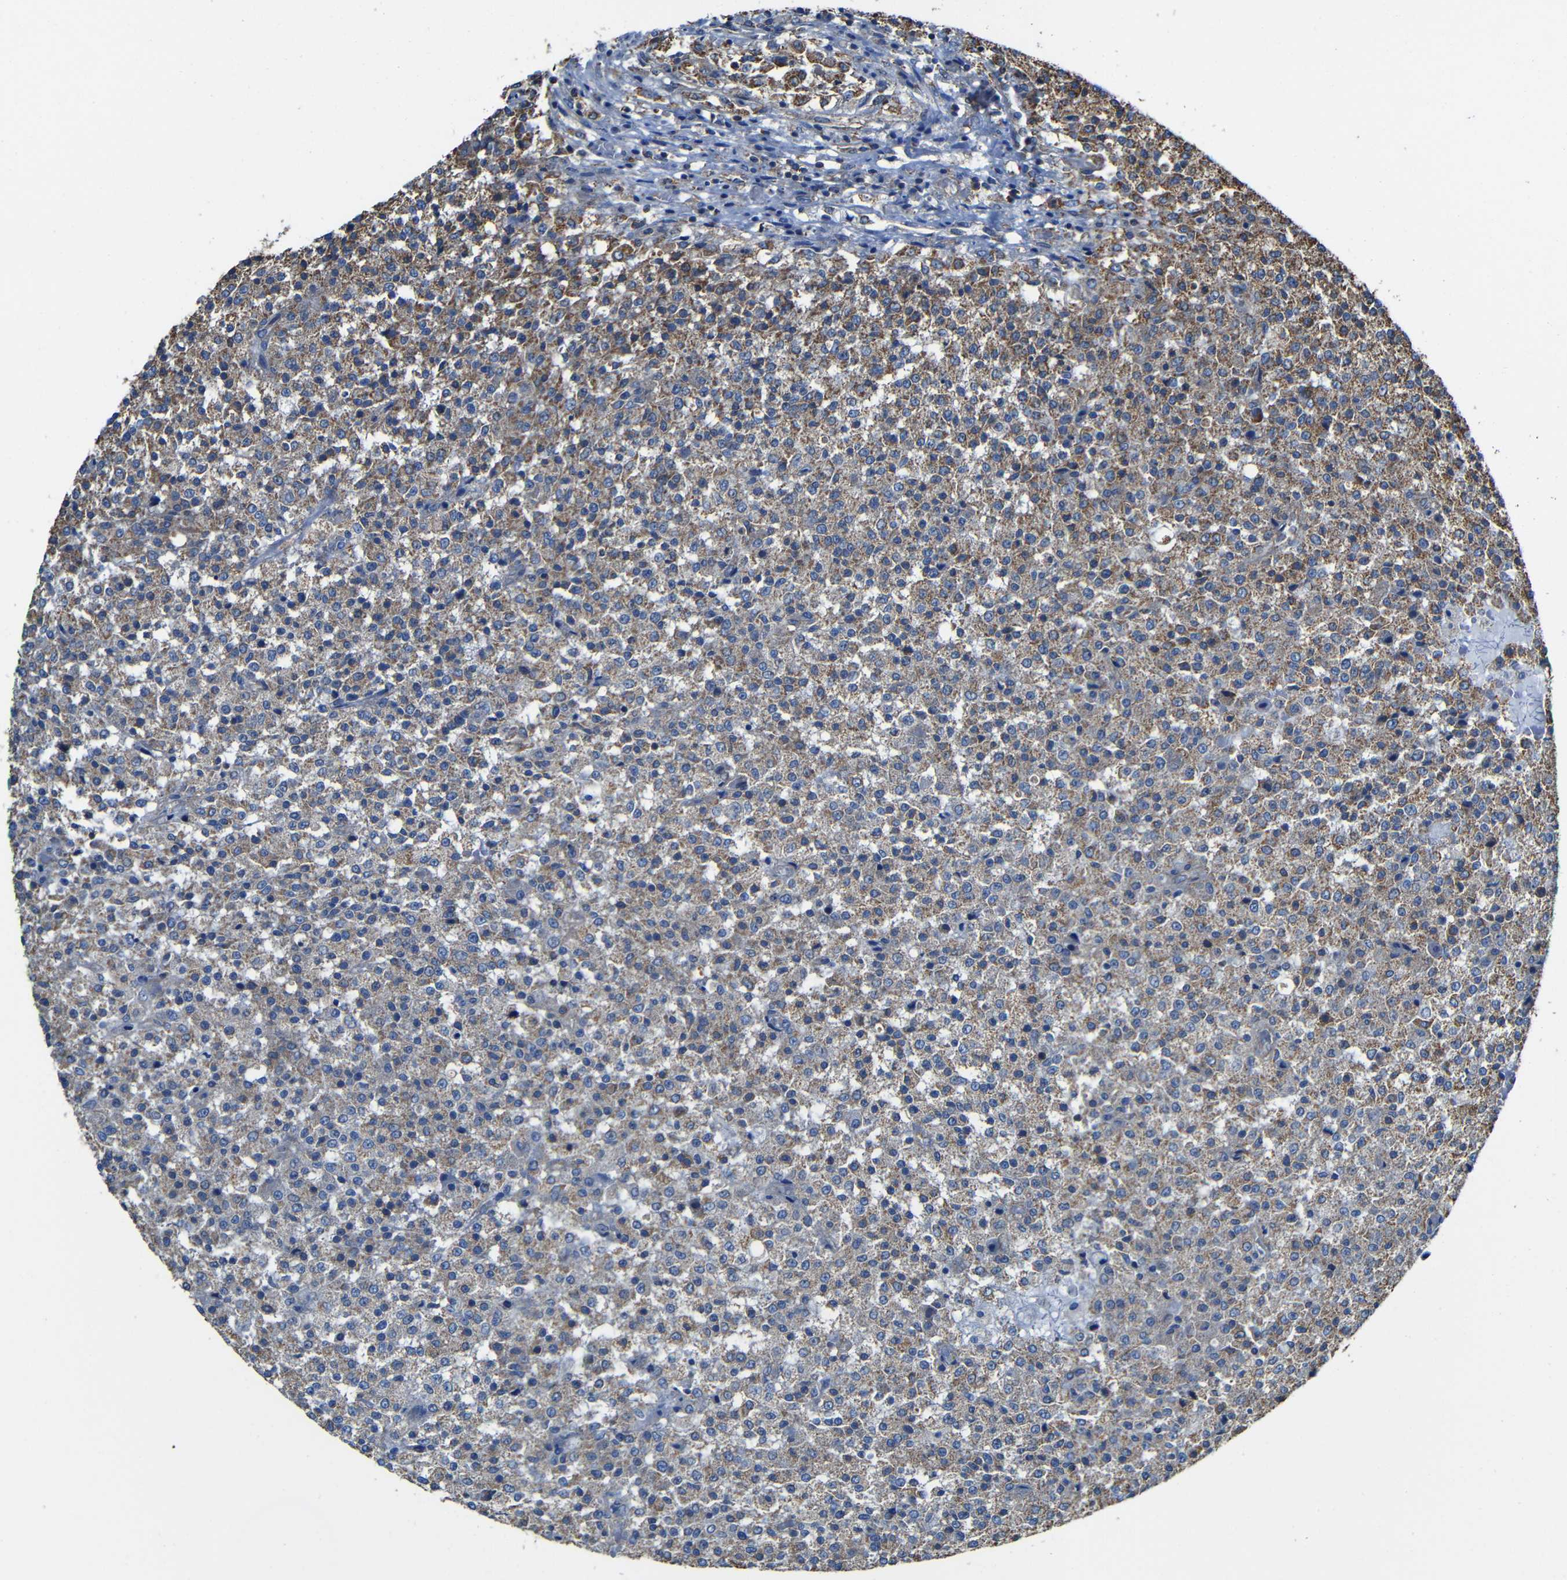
{"staining": {"intensity": "moderate", "quantity": ">75%", "location": "cytoplasmic/membranous"}, "tissue": "testis cancer", "cell_type": "Tumor cells", "image_type": "cancer", "snomed": [{"axis": "morphology", "description": "Seminoma, NOS"}, {"axis": "topography", "description": "Testis"}], "caption": "This image exhibits testis seminoma stained with immunohistochemistry (IHC) to label a protein in brown. The cytoplasmic/membranous of tumor cells show moderate positivity for the protein. Nuclei are counter-stained blue.", "gene": "INTS6L", "patient": {"sex": "male", "age": 59}}